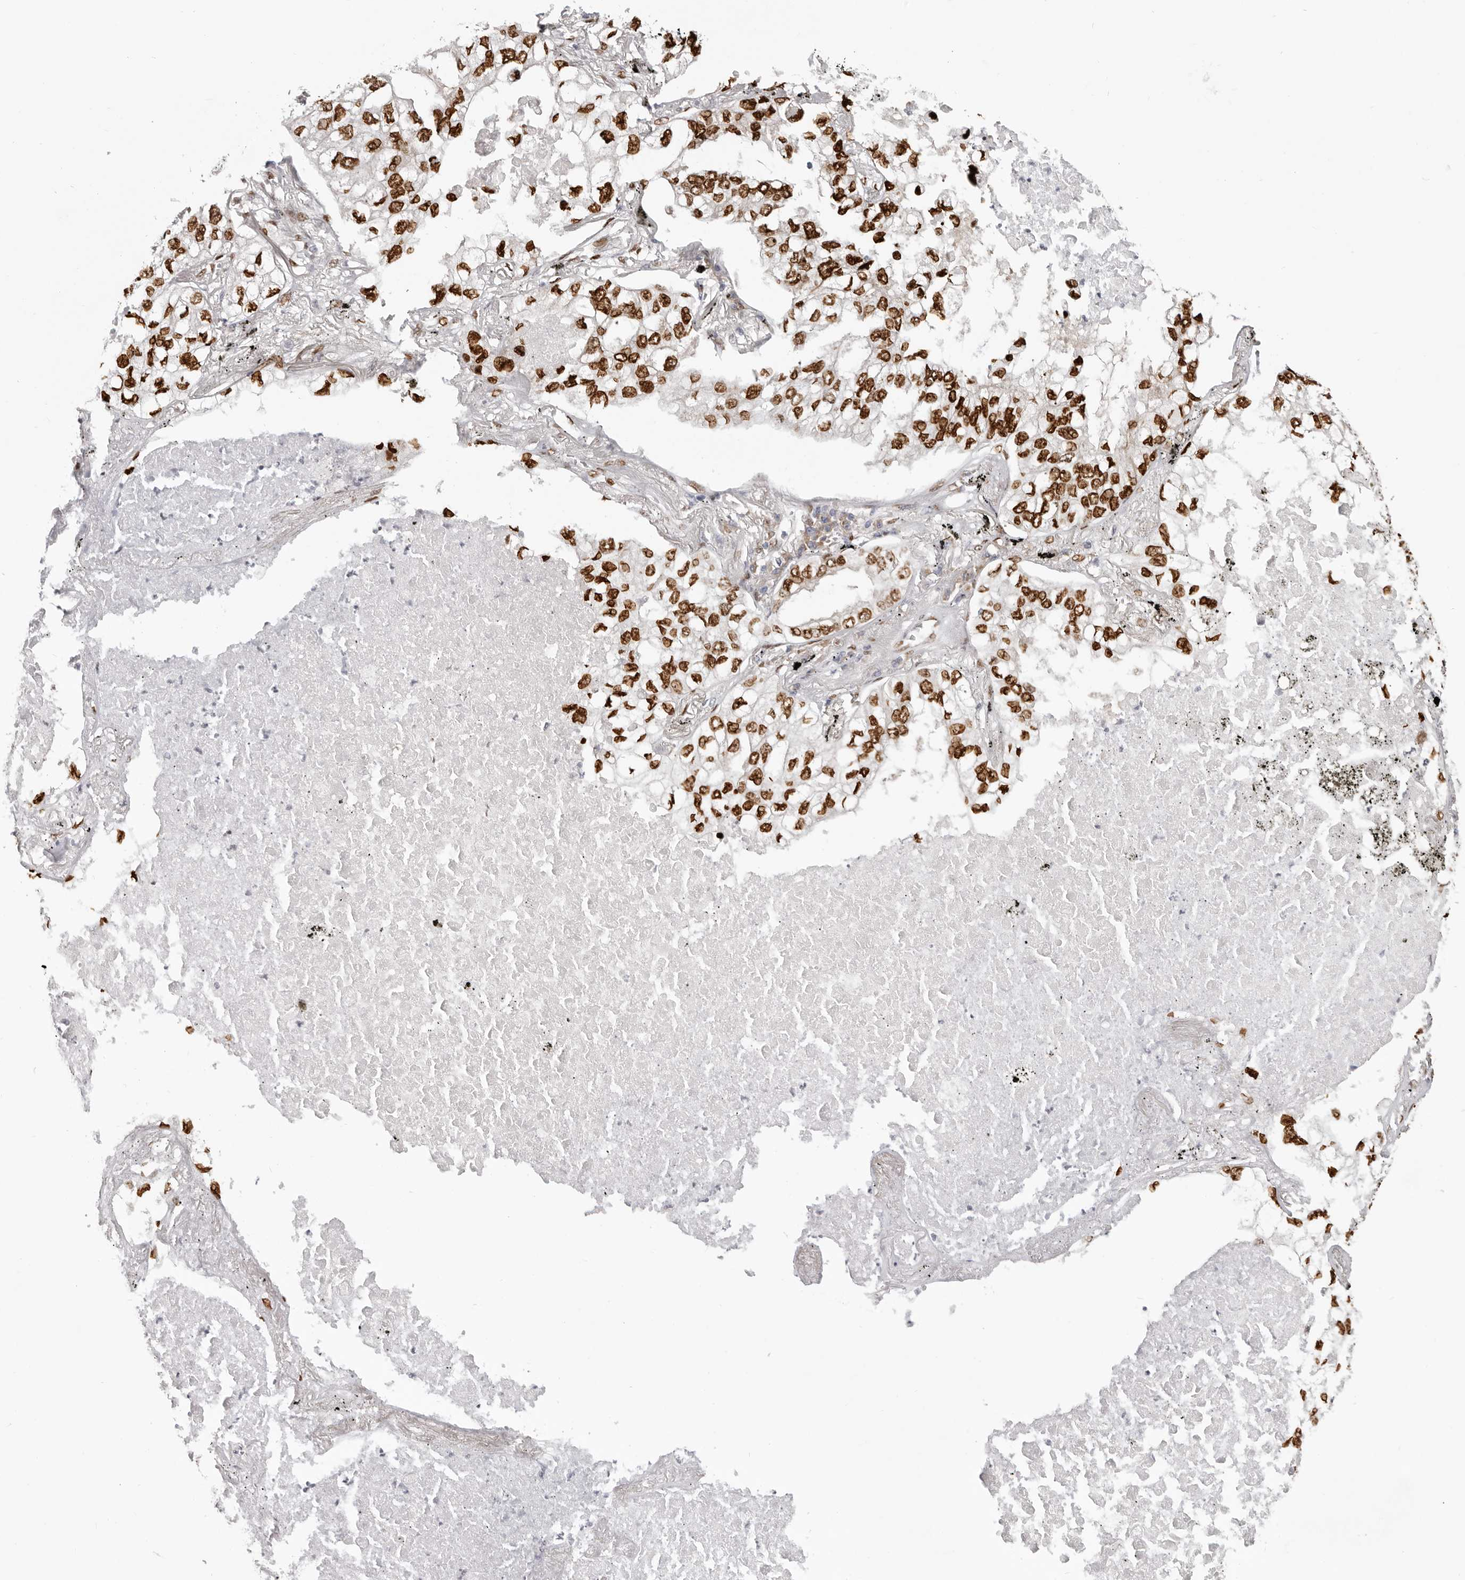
{"staining": {"intensity": "moderate", "quantity": ">75%", "location": "nuclear"}, "tissue": "lung cancer", "cell_type": "Tumor cells", "image_type": "cancer", "snomed": [{"axis": "morphology", "description": "Adenocarcinoma, NOS"}, {"axis": "topography", "description": "Lung"}], "caption": "Protein staining displays moderate nuclear staining in approximately >75% of tumor cells in lung cancer (adenocarcinoma).", "gene": "SRP19", "patient": {"sex": "male", "age": 65}}